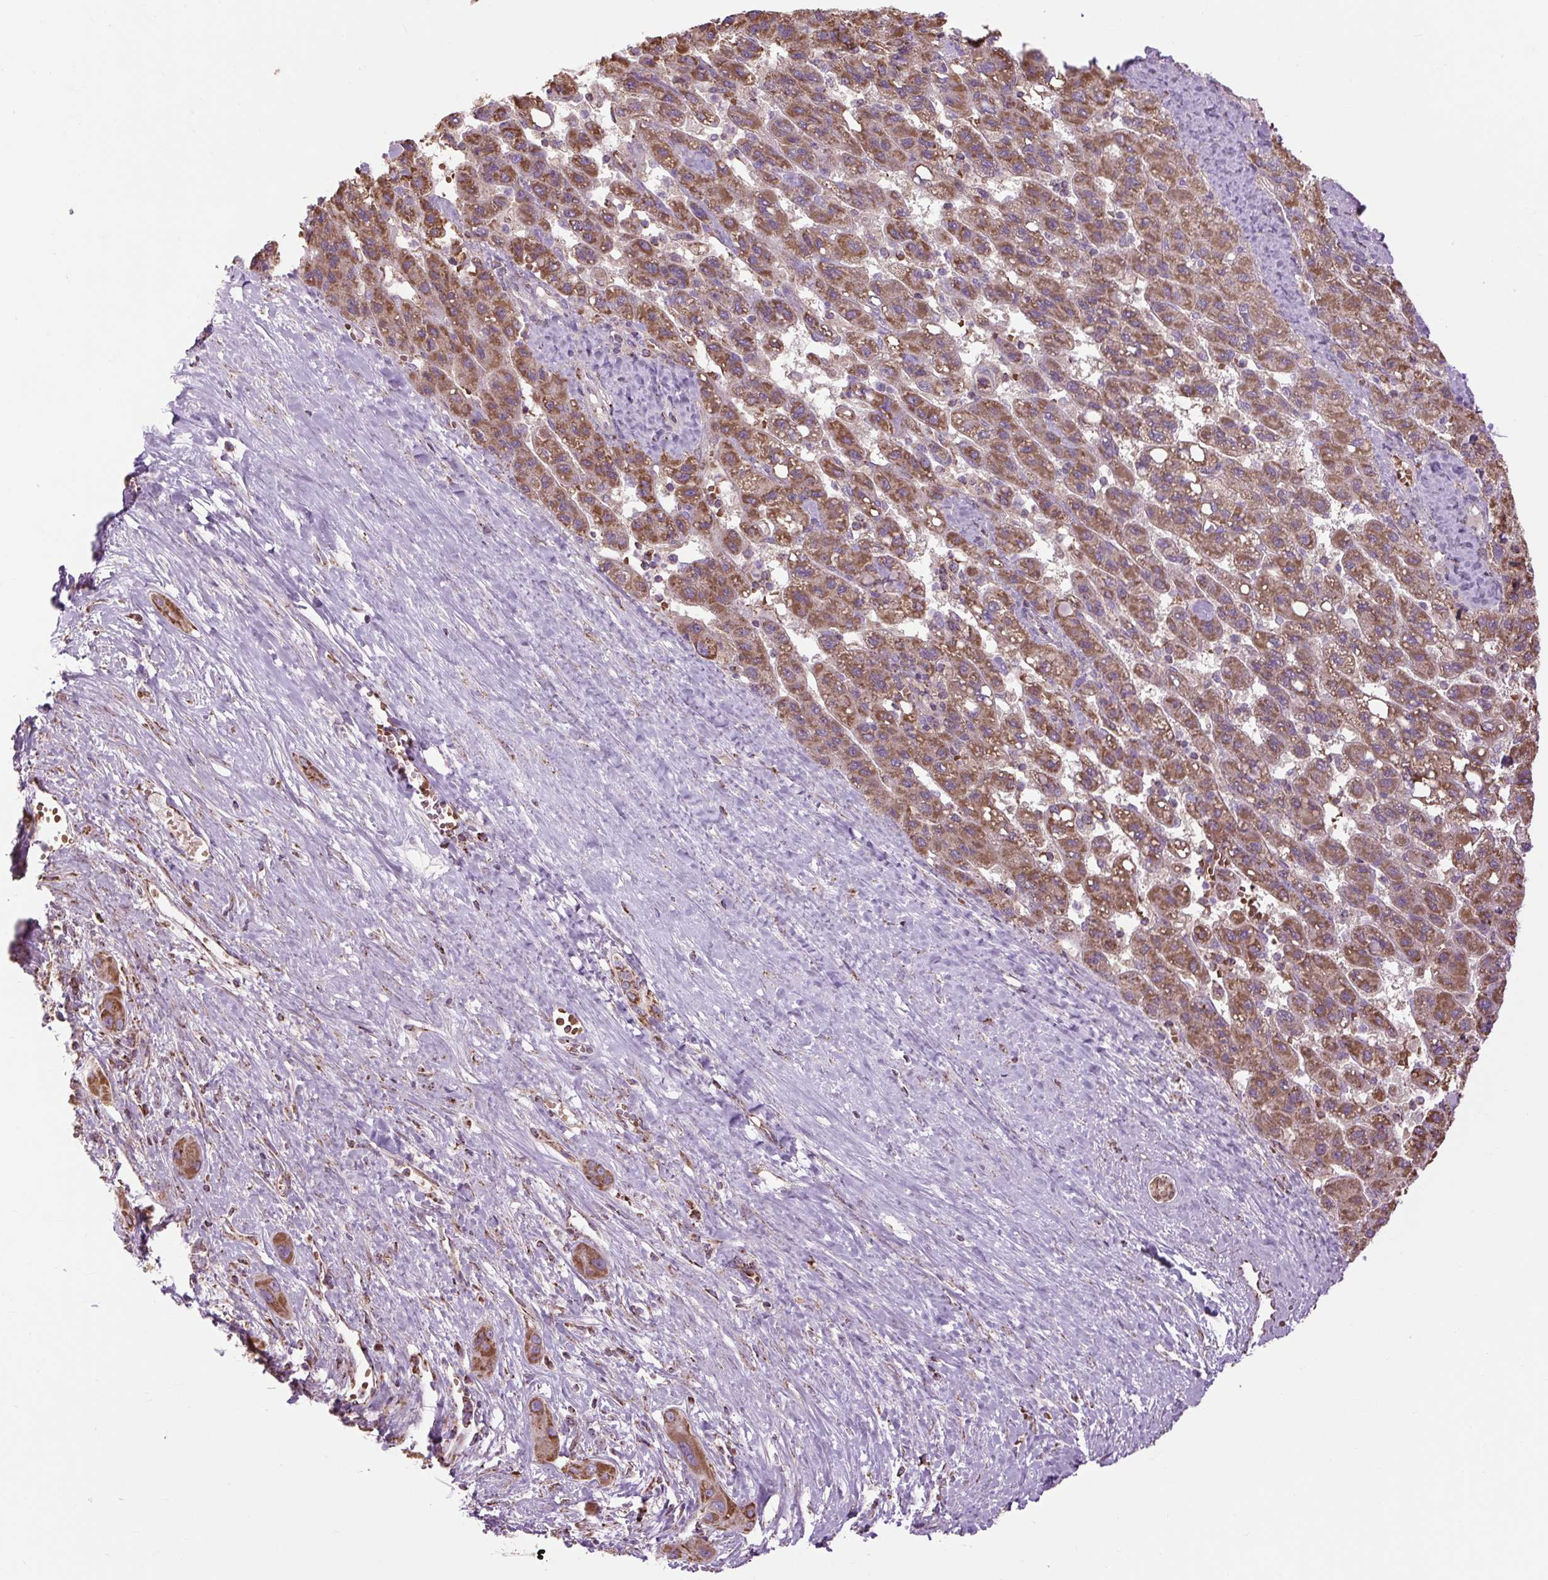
{"staining": {"intensity": "moderate", "quantity": ">75%", "location": "cytoplasmic/membranous"}, "tissue": "liver cancer", "cell_type": "Tumor cells", "image_type": "cancer", "snomed": [{"axis": "morphology", "description": "Carcinoma, Hepatocellular, NOS"}, {"axis": "topography", "description": "Liver"}], "caption": "Protein analysis of liver cancer tissue reveals moderate cytoplasmic/membranous positivity in approximately >75% of tumor cells.", "gene": "PLCG1", "patient": {"sex": "female", "age": 82}}